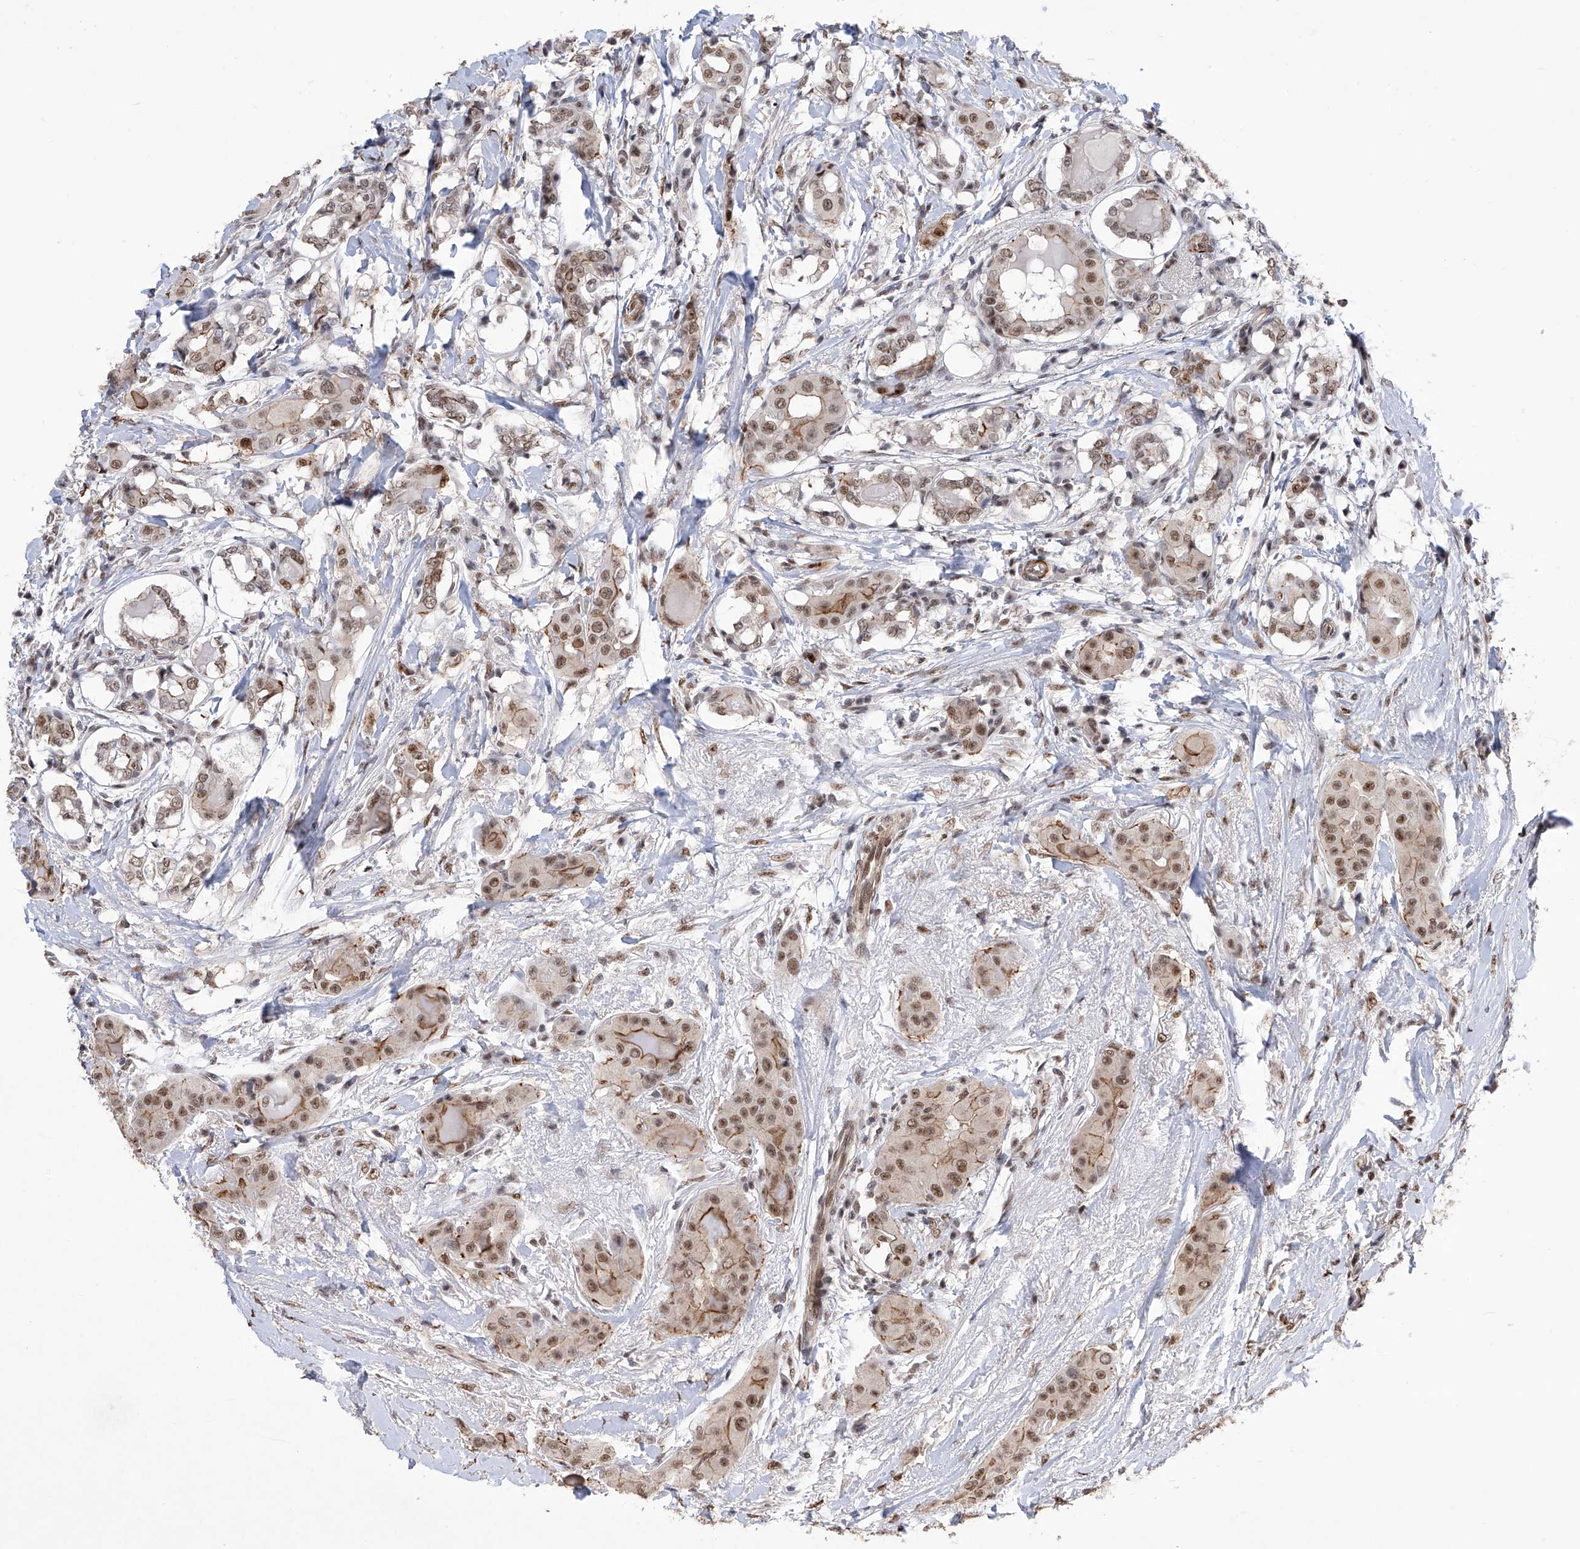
{"staining": {"intensity": "moderate", "quantity": ">75%", "location": "cytoplasmic/membranous,nuclear"}, "tissue": "thyroid cancer", "cell_type": "Tumor cells", "image_type": "cancer", "snomed": [{"axis": "morphology", "description": "Papillary adenocarcinoma, NOS"}, {"axis": "topography", "description": "Thyroid gland"}], "caption": "DAB immunohistochemical staining of thyroid papillary adenocarcinoma displays moderate cytoplasmic/membranous and nuclear protein staining in about >75% of tumor cells.", "gene": "NFATC4", "patient": {"sex": "male", "age": 33}}